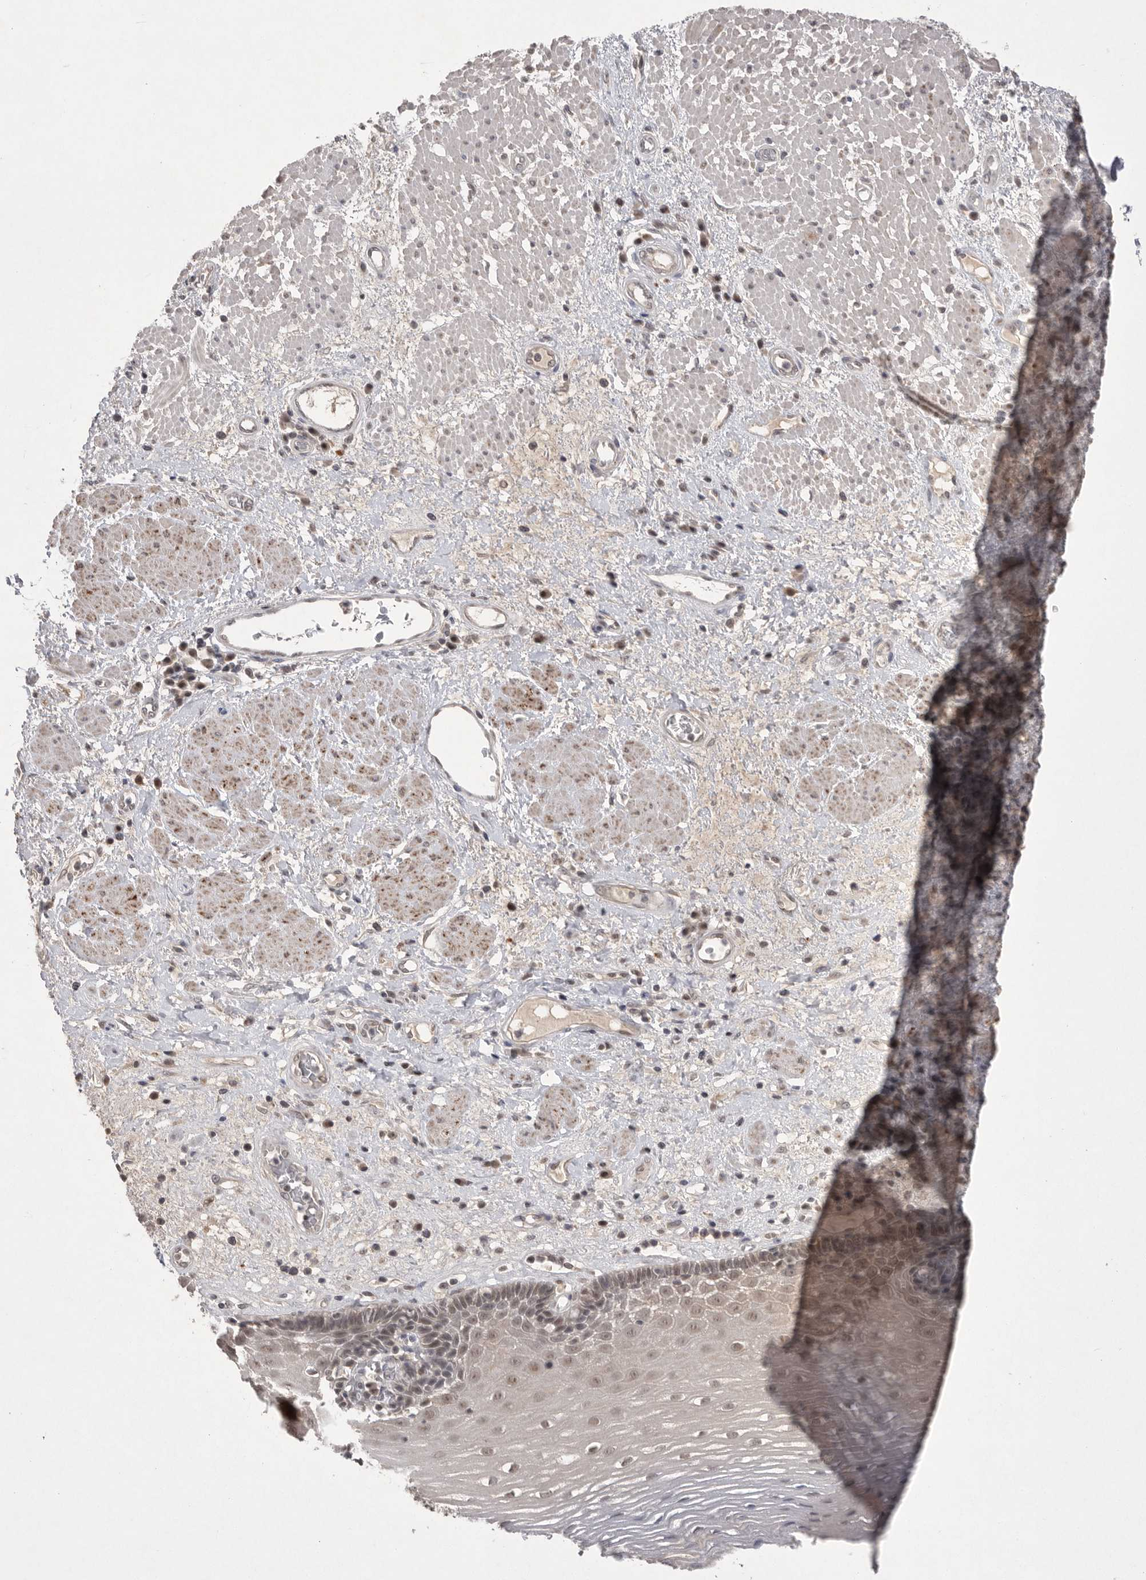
{"staining": {"intensity": "weak", "quantity": "25%-75%", "location": "nuclear"}, "tissue": "esophagus", "cell_type": "Squamous epithelial cells", "image_type": "normal", "snomed": [{"axis": "morphology", "description": "Normal tissue, NOS"}, {"axis": "morphology", "description": "Adenocarcinoma, NOS"}, {"axis": "topography", "description": "Esophagus"}], "caption": "IHC histopathology image of normal esophagus stained for a protein (brown), which demonstrates low levels of weak nuclear staining in approximately 25%-75% of squamous epithelial cells.", "gene": "HUS1", "patient": {"sex": "male", "age": 62}}